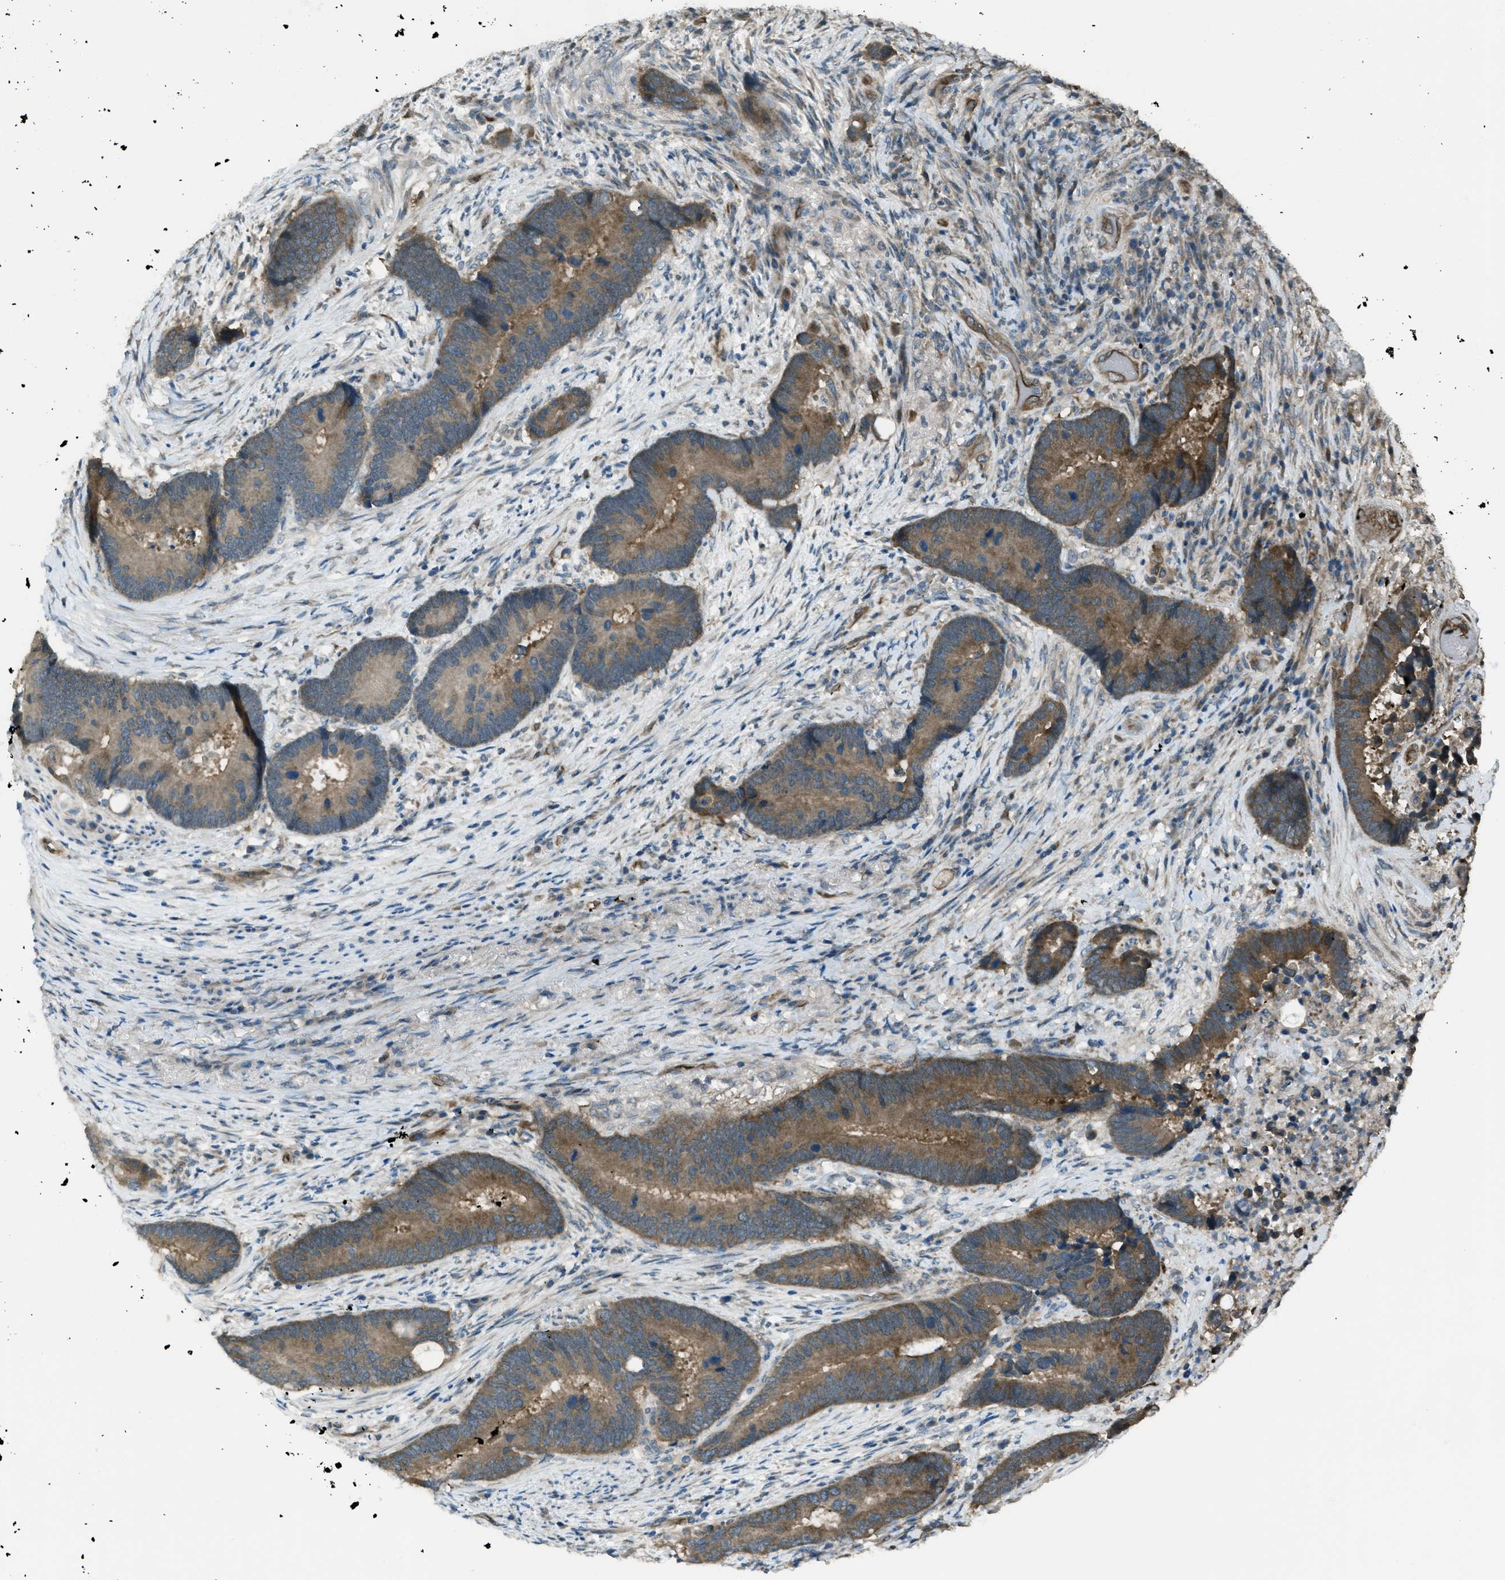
{"staining": {"intensity": "moderate", "quantity": ">75%", "location": "cytoplasmic/membranous"}, "tissue": "colorectal cancer", "cell_type": "Tumor cells", "image_type": "cancer", "snomed": [{"axis": "morphology", "description": "Adenocarcinoma, NOS"}, {"axis": "topography", "description": "Rectum"}], "caption": "Immunohistochemistry (IHC) image of colorectal cancer stained for a protein (brown), which displays medium levels of moderate cytoplasmic/membranous positivity in about >75% of tumor cells.", "gene": "ASAP2", "patient": {"sex": "female", "age": 89}}